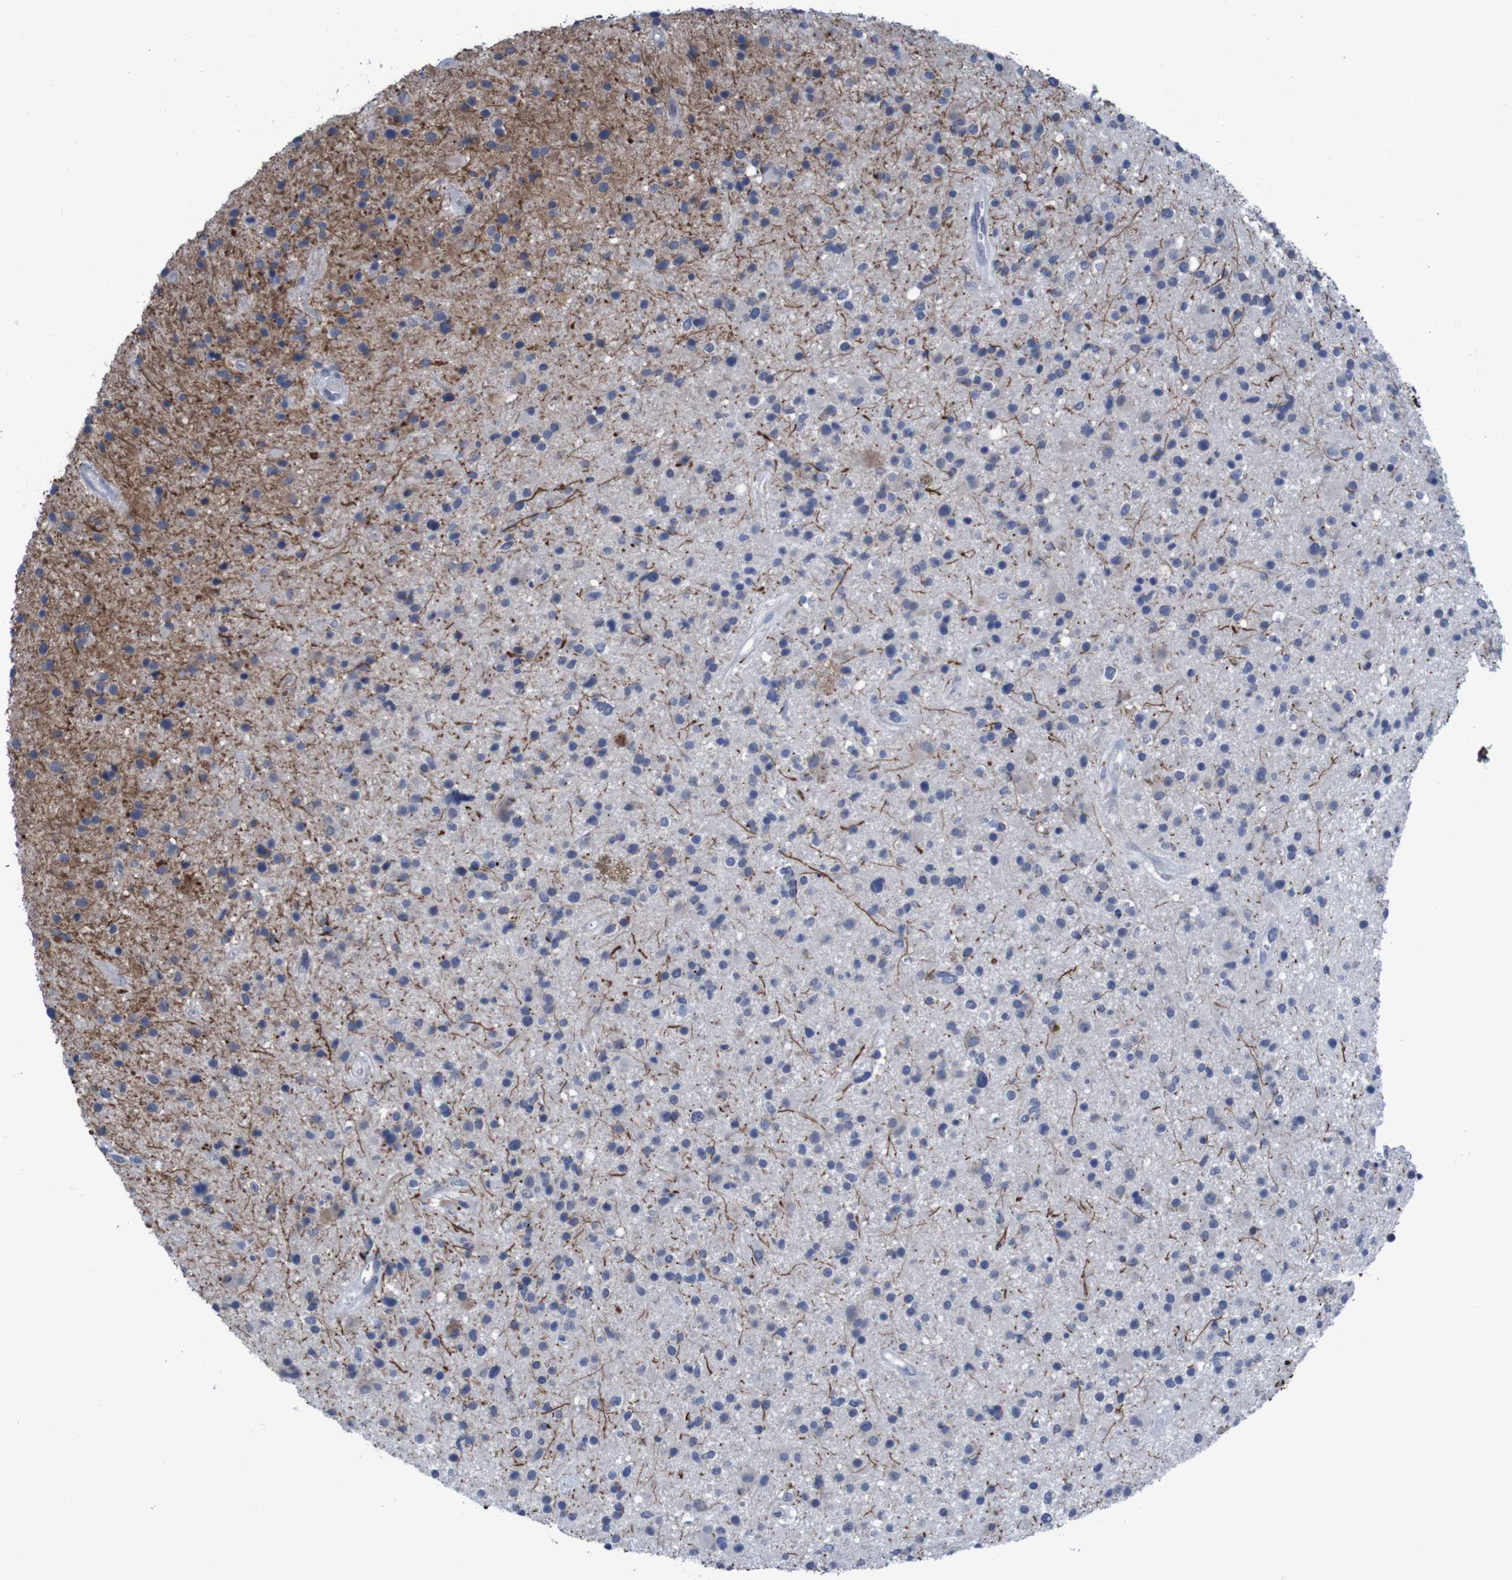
{"staining": {"intensity": "negative", "quantity": "none", "location": "none"}, "tissue": "glioma", "cell_type": "Tumor cells", "image_type": "cancer", "snomed": [{"axis": "morphology", "description": "Glioma, malignant, High grade"}, {"axis": "topography", "description": "Brain"}], "caption": "Malignant high-grade glioma was stained to show a protein in brown. There is no significant staining in tumor cells. (DAB immunohistochemistry, high magnification).", "gene": "CLDN18", "patient": {"sex": "male", "age": 33}}